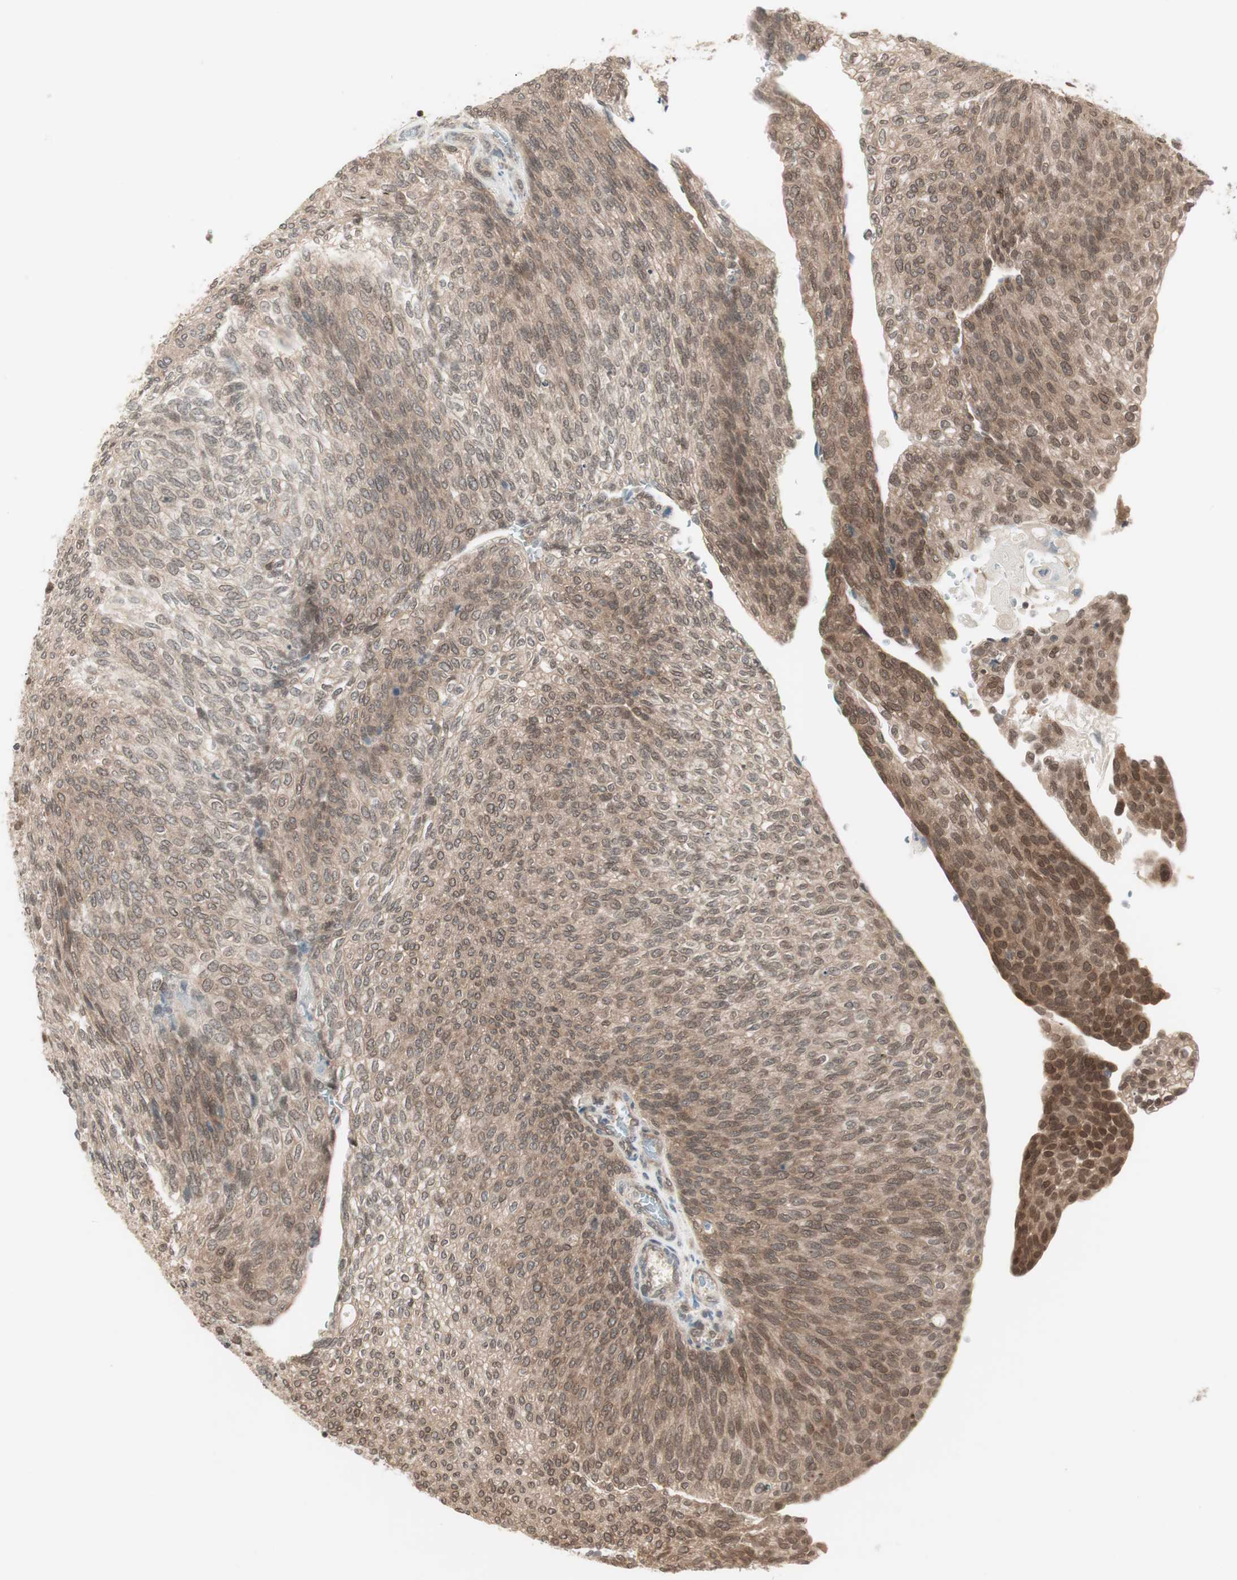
{"staining": {"intensity": "weak", "quantity": "25%-75%", "location": "cytoplasmic/membranous,nuclear"}, "tissue": "urothelial cancer", "cell_type": "Tumor cells", "image_type": "cancer", "snomed": [{"axis": "morphology", "description": "Urothelial carcinoma, Low grade"}, {"axis": "topography", "description": "Urinary bladder"}], "caption": "IHC (DAB) staining of low-grade urothelial carcinoma shows weak cytoplasmic/membranous and nuclear protein positivity in about 25%-75% of tumor cells.", "gene": "UBE2I", "patient": {"sex": "female", "age": 79}}